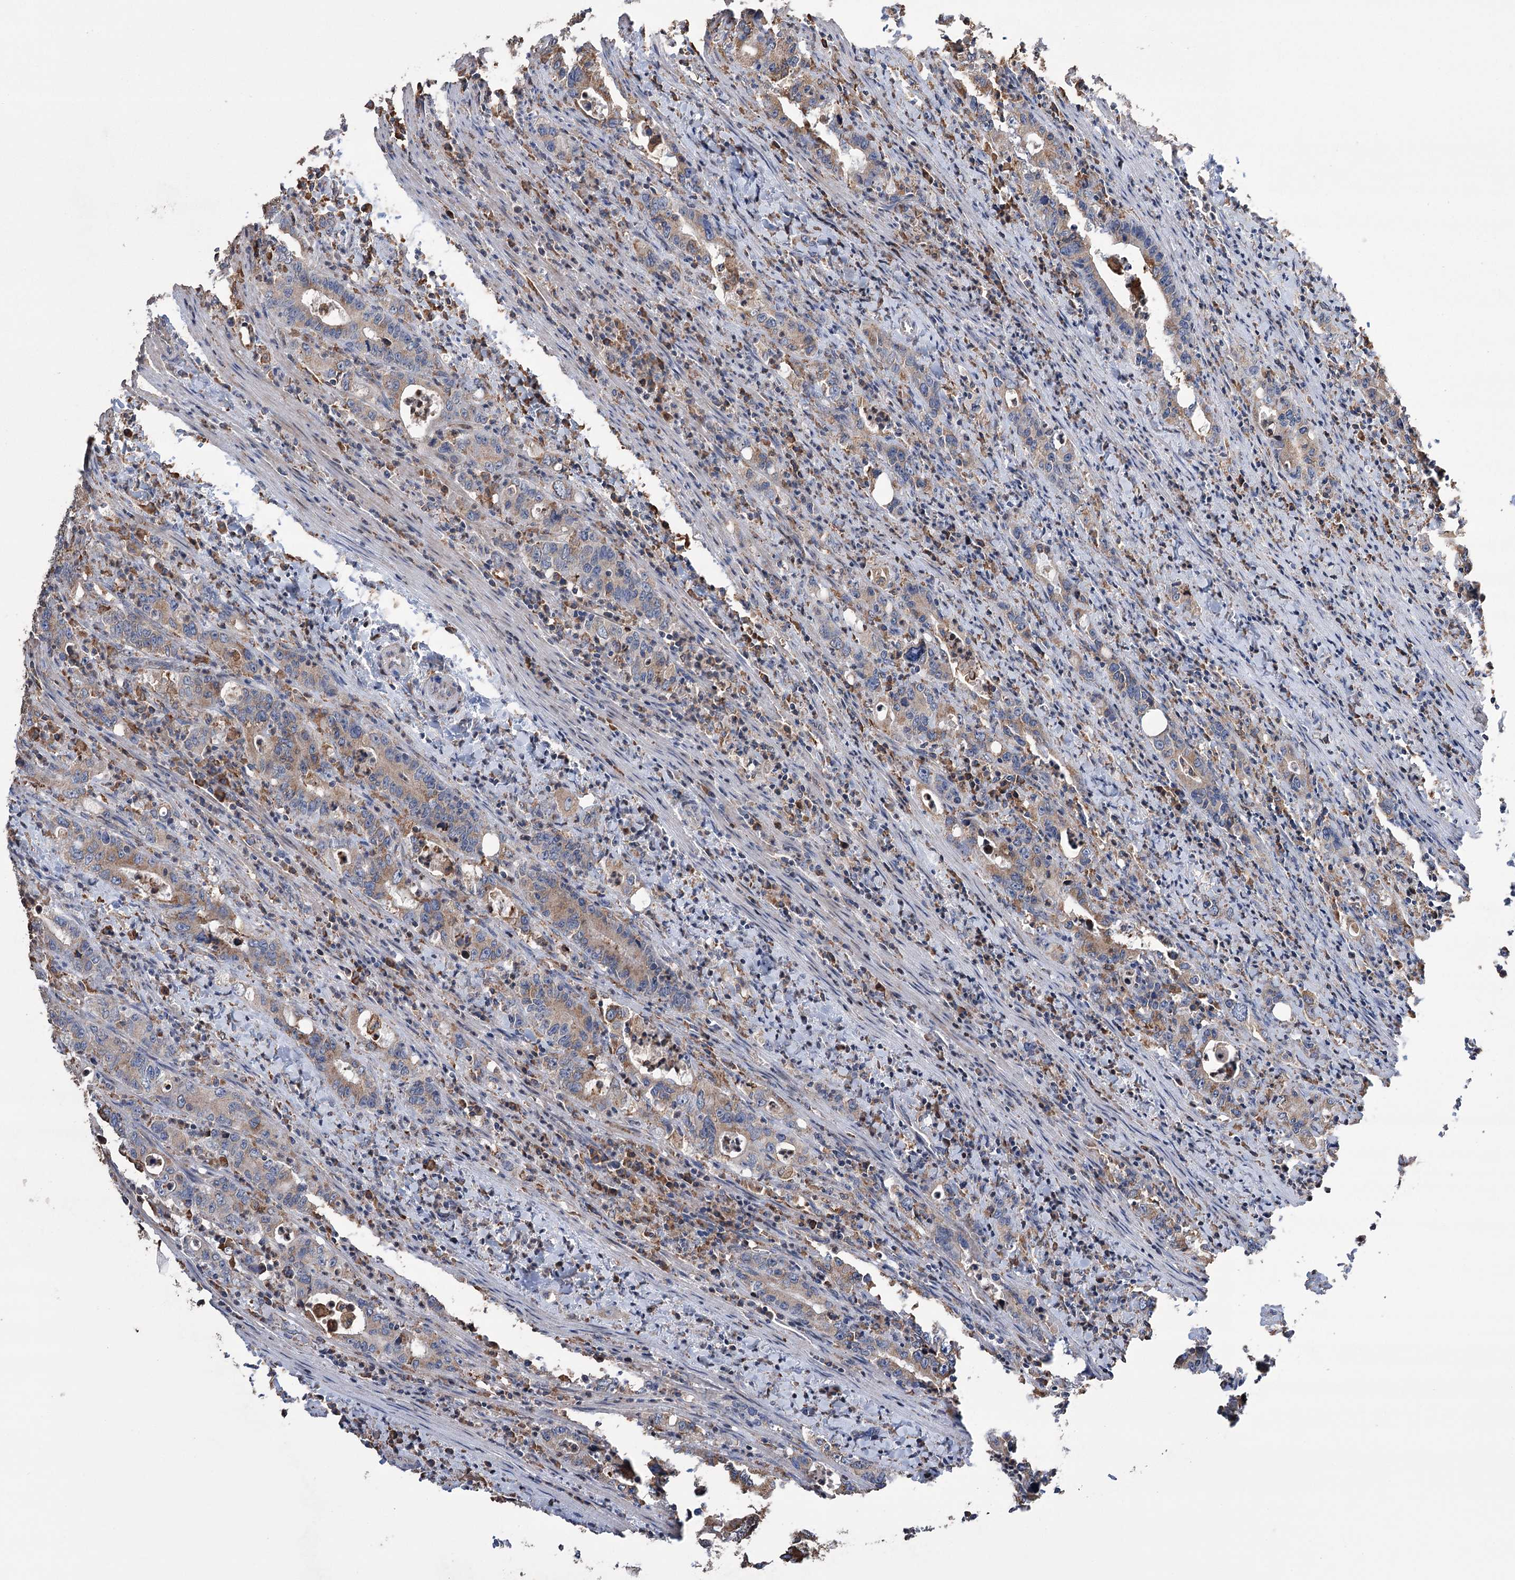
{"staining": {"intensity": "moderate", "quantity": "25%-75%", "location": "cytoplasmic/membranous"}, "tissue": "colorectal cancer", "cell_type": "Tumor cells", "image_type": "cancer", "snomed": [{"axis": "morphology", "description": "Adenocarcinoma, NOS"}, {"axis": "topography", "description": "Colon"}], "caption": "The histopathology image exhibits staining of colorectal cancer, revealing moderate cytoplasmic/membranous protein expression (brown color) within tumor cells.", "gene": "TRIM71", "patient": {"sex": "female", "age": 75}}